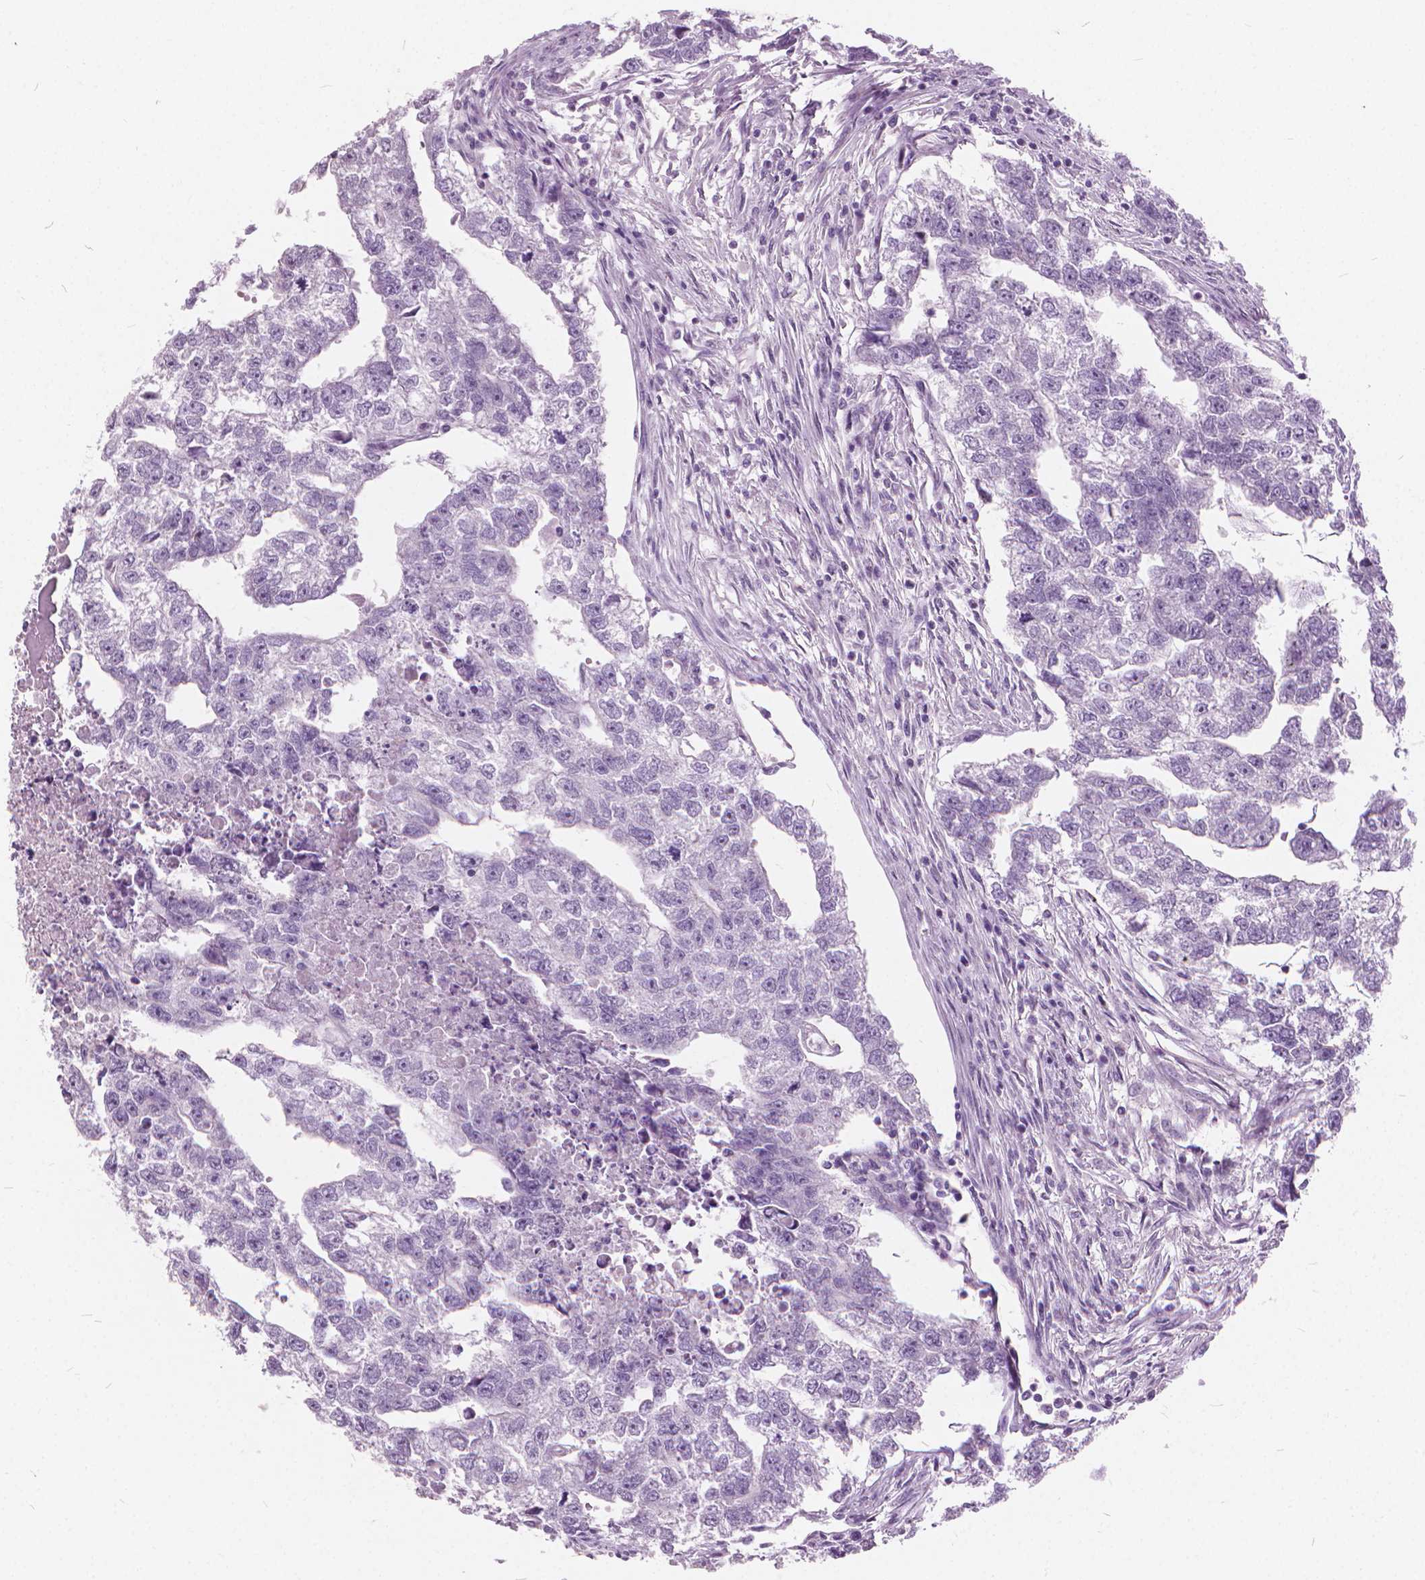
{"staining": {"intensity": "negative", "quantity": "none", "location": "none"}, "tissue": "testis cancer", "cell_type": "Tumor cells", "image_type": "cancer", "snomed": [{"axis": "morphology", "description": "Carcinoma, Embryonal, NOS"}, {"axis": "morphology", "description": "Teratoma, malignant, NOS"}, {"axis": "topography", "description": "Testis"}], "caption": "Tumor cells are negative for protein expression in human testis cancer.", "gene": "DNM1", "patient": {"sex": "male", "age": 44}}